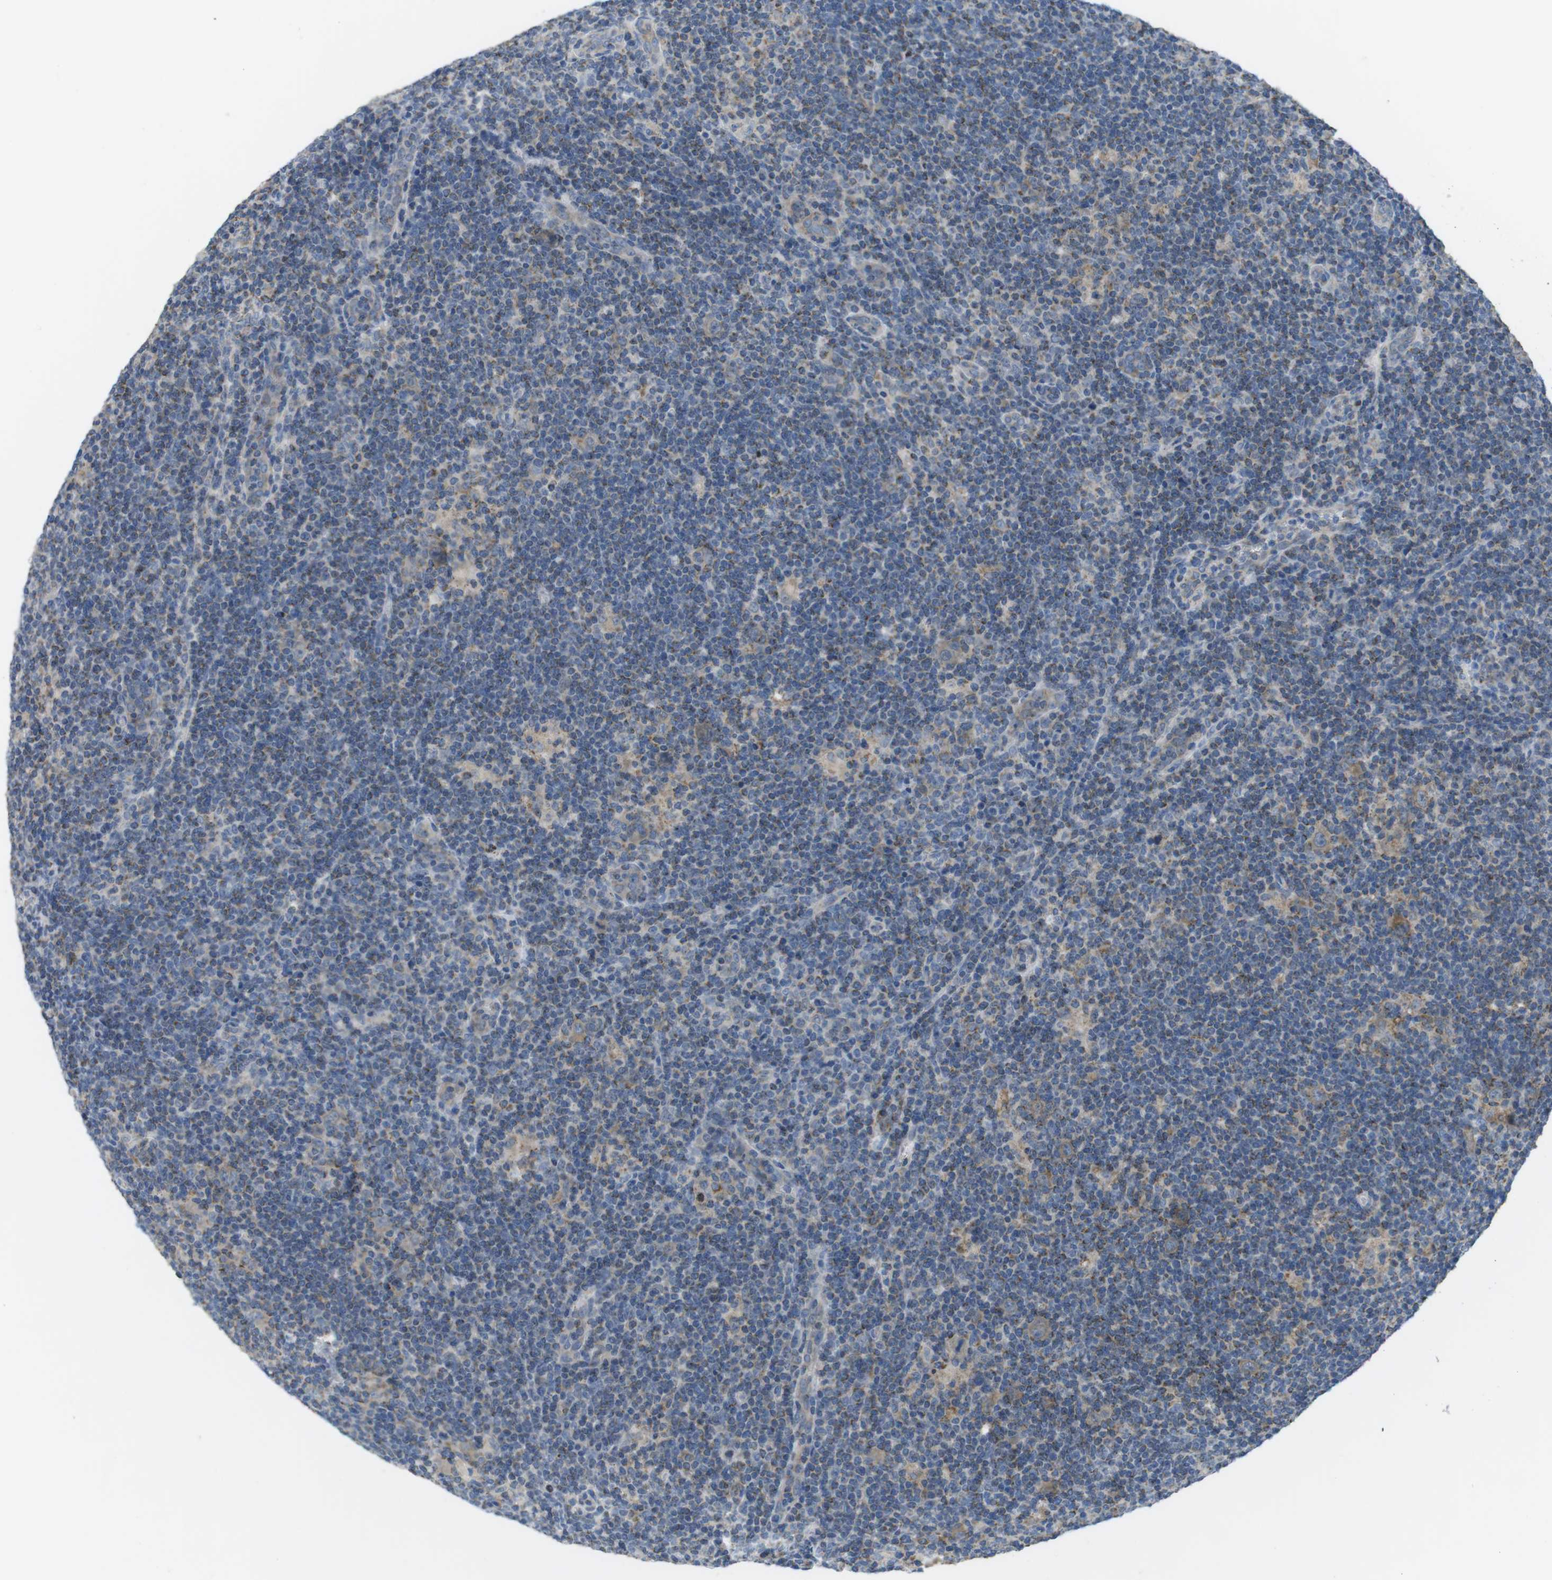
{"staining": {"intensity": "weak", "quantity": "25%-75%", "location": "cytoplasmic/membranous"}, "tissue": "lymphoma", "cell_type": "Tumor cells", "image_type": "cancer", "snomed": [{"axis": "morphology", "description": "Hodgkin's disease, NOS"}, {"axis": "topography", "description": "Lymph node"}], "caption": "Lymphoma tissue demonstrates weak cytoplasmic/membranous staining in about 25%-75% of tumor cells, visualized by immunohistochemistry. Nuclei are stained in blue.", "gene": "GRIK2", "patient": {"sex": "female", "age": 57}}